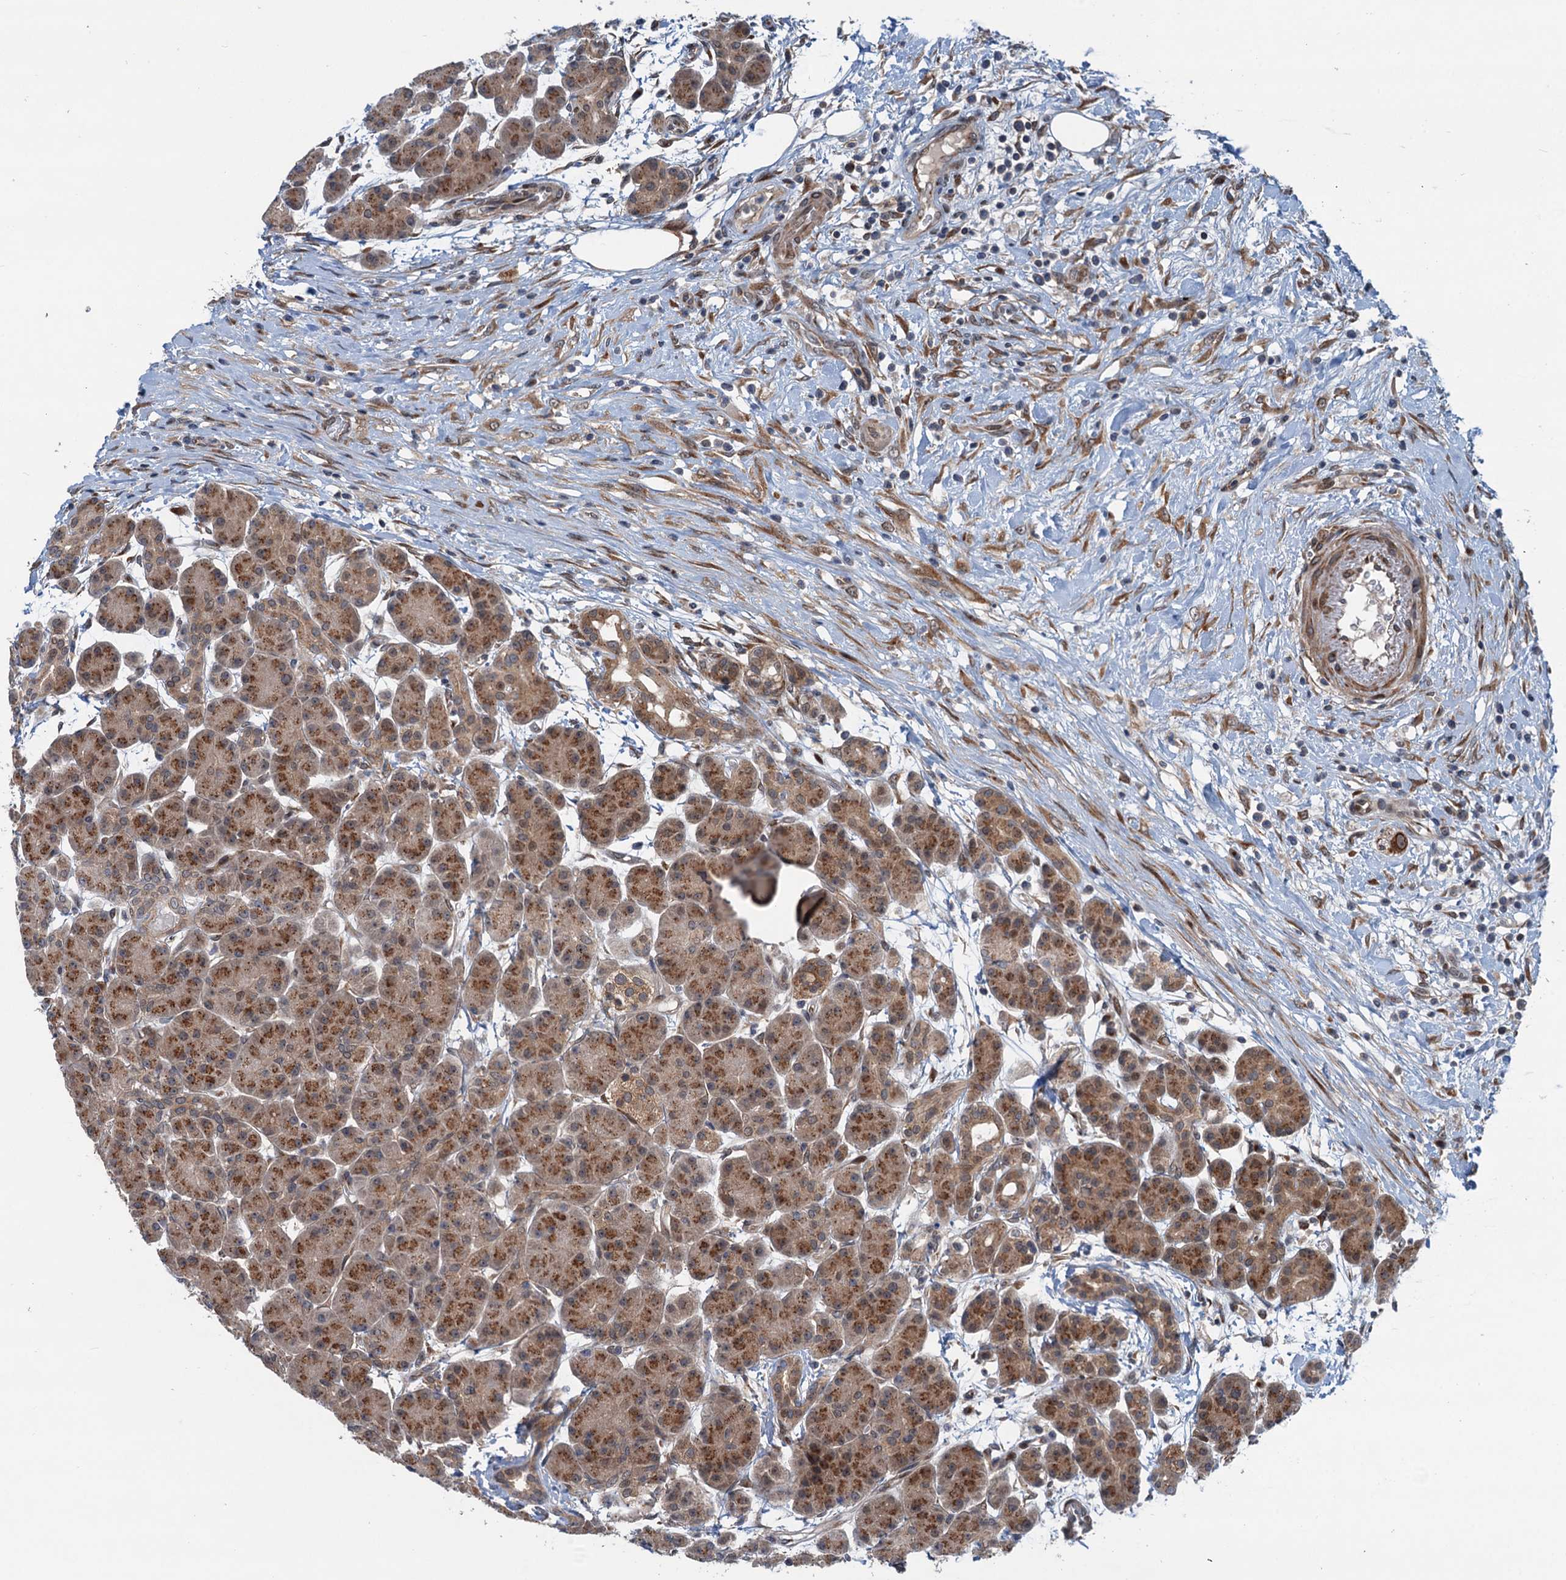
{"staining": {"intensity": "strong", "quantity": ">75%", "location": "cytoplasmic/membranous"}, "tissue": "pancreas", "cell_type": "Exocrine glandular cells", "image_type": "normal", "snomed": [{"axis": "morphology", "description": "Normal tissue, NOS"}, {"axis": "topography", "description": "Pancreas"}], "caption": "Brown immunohistochemical staining in benign pancreas shows strong cytoplasmic/membranous positivity in approximately >75% of exocrine glandular cells.", "gene": "DYNC2I2", "patient": {"sex": "male", "age": 63}}